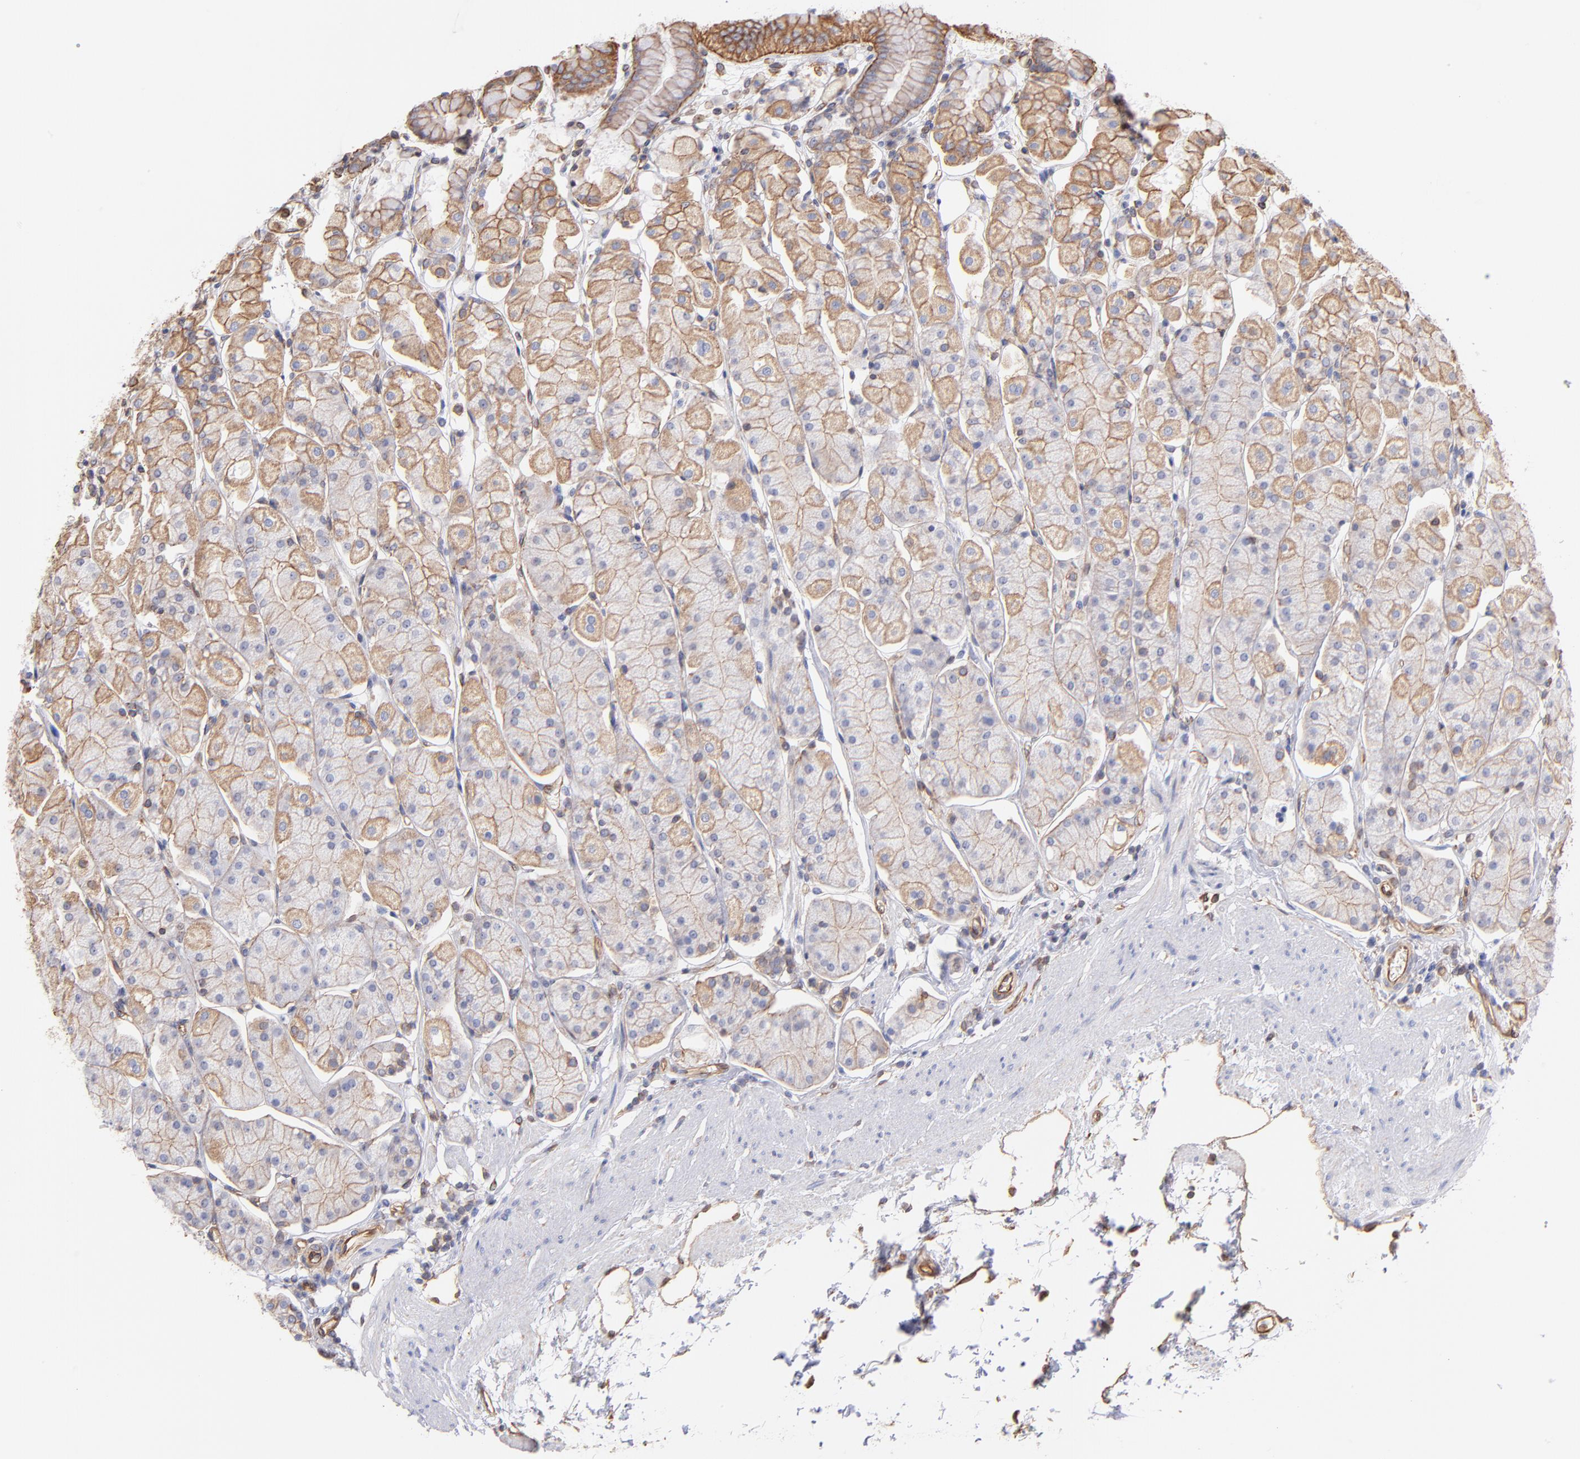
{"staining": {"intensity": "moderate", "quantity": ">75%", "location": "cytoplasmic/membranous"}, "tissue": "stomach", "cell_type": "Glandular cells", "image_type": "normal", "snomed": [{"axis": "morphology", "description": "Normal tissue, NOS"}, {"axis": "topography", "description": "Stomach, upper"}, {"axis": "topography", "description": "Stomach"}], "caption": "Immunohistochemical staining of benign stomach reveals moderate cytoplasmic/membranous protein positivity in about >75% of glandular cells.", "gene": "PLEC", "patient": {"sex": "male", "age": 76}}